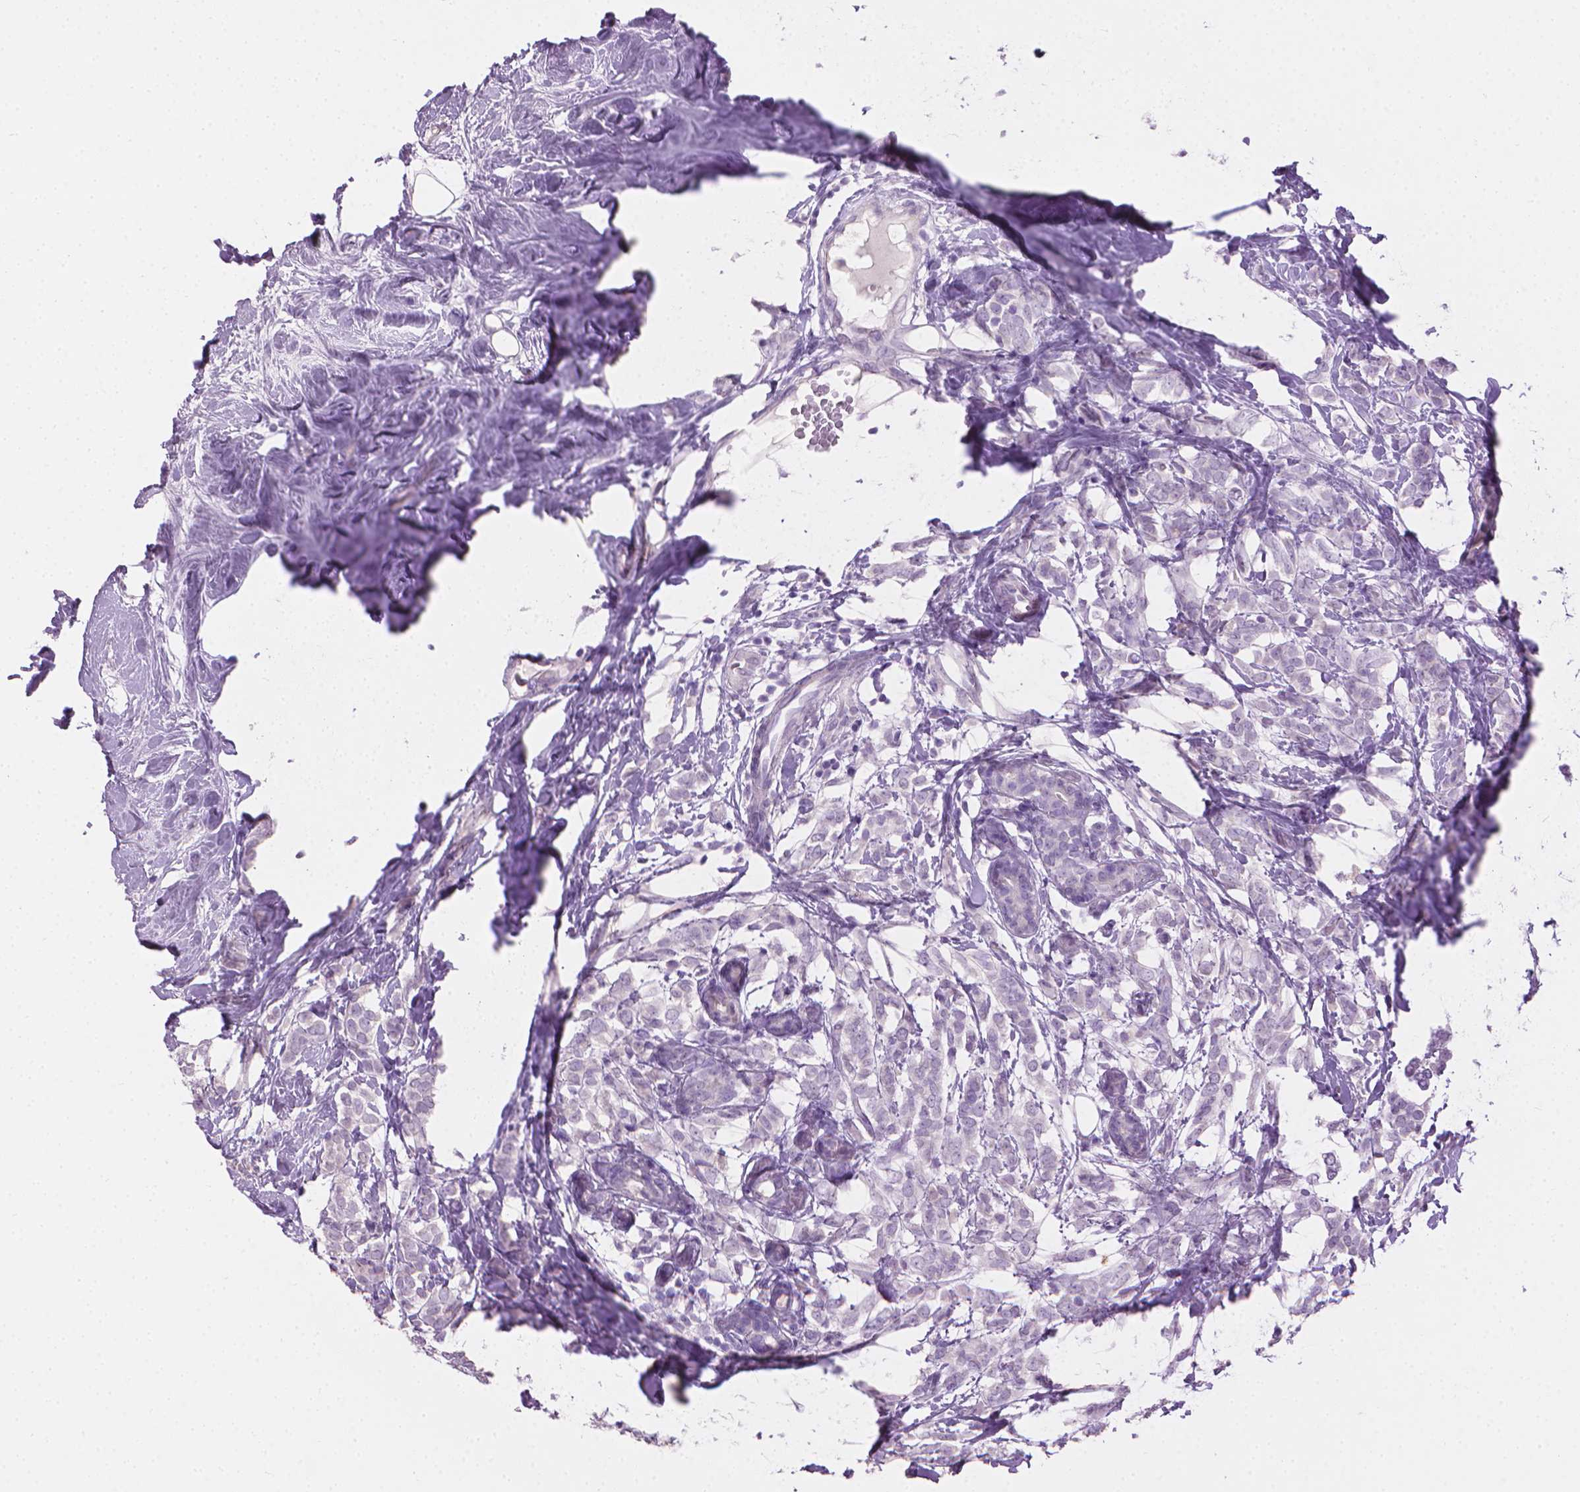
{"staining": {"intensity": "negative", "quantity": "none", "location": "none"}, "tissue": "breast cancer", "cell_type": "Tumor cells", "image_type": "cancer", "snomed": [{"axis": "morphology", "description": "Lobular carcinoma"}, {"axis": "topography", "description": "Breast"}], "caption": "The image displays no staining of tumor cells in breast cancer.", "gene": "MLANA", "patient": {"sex": "female", "age": 49}}